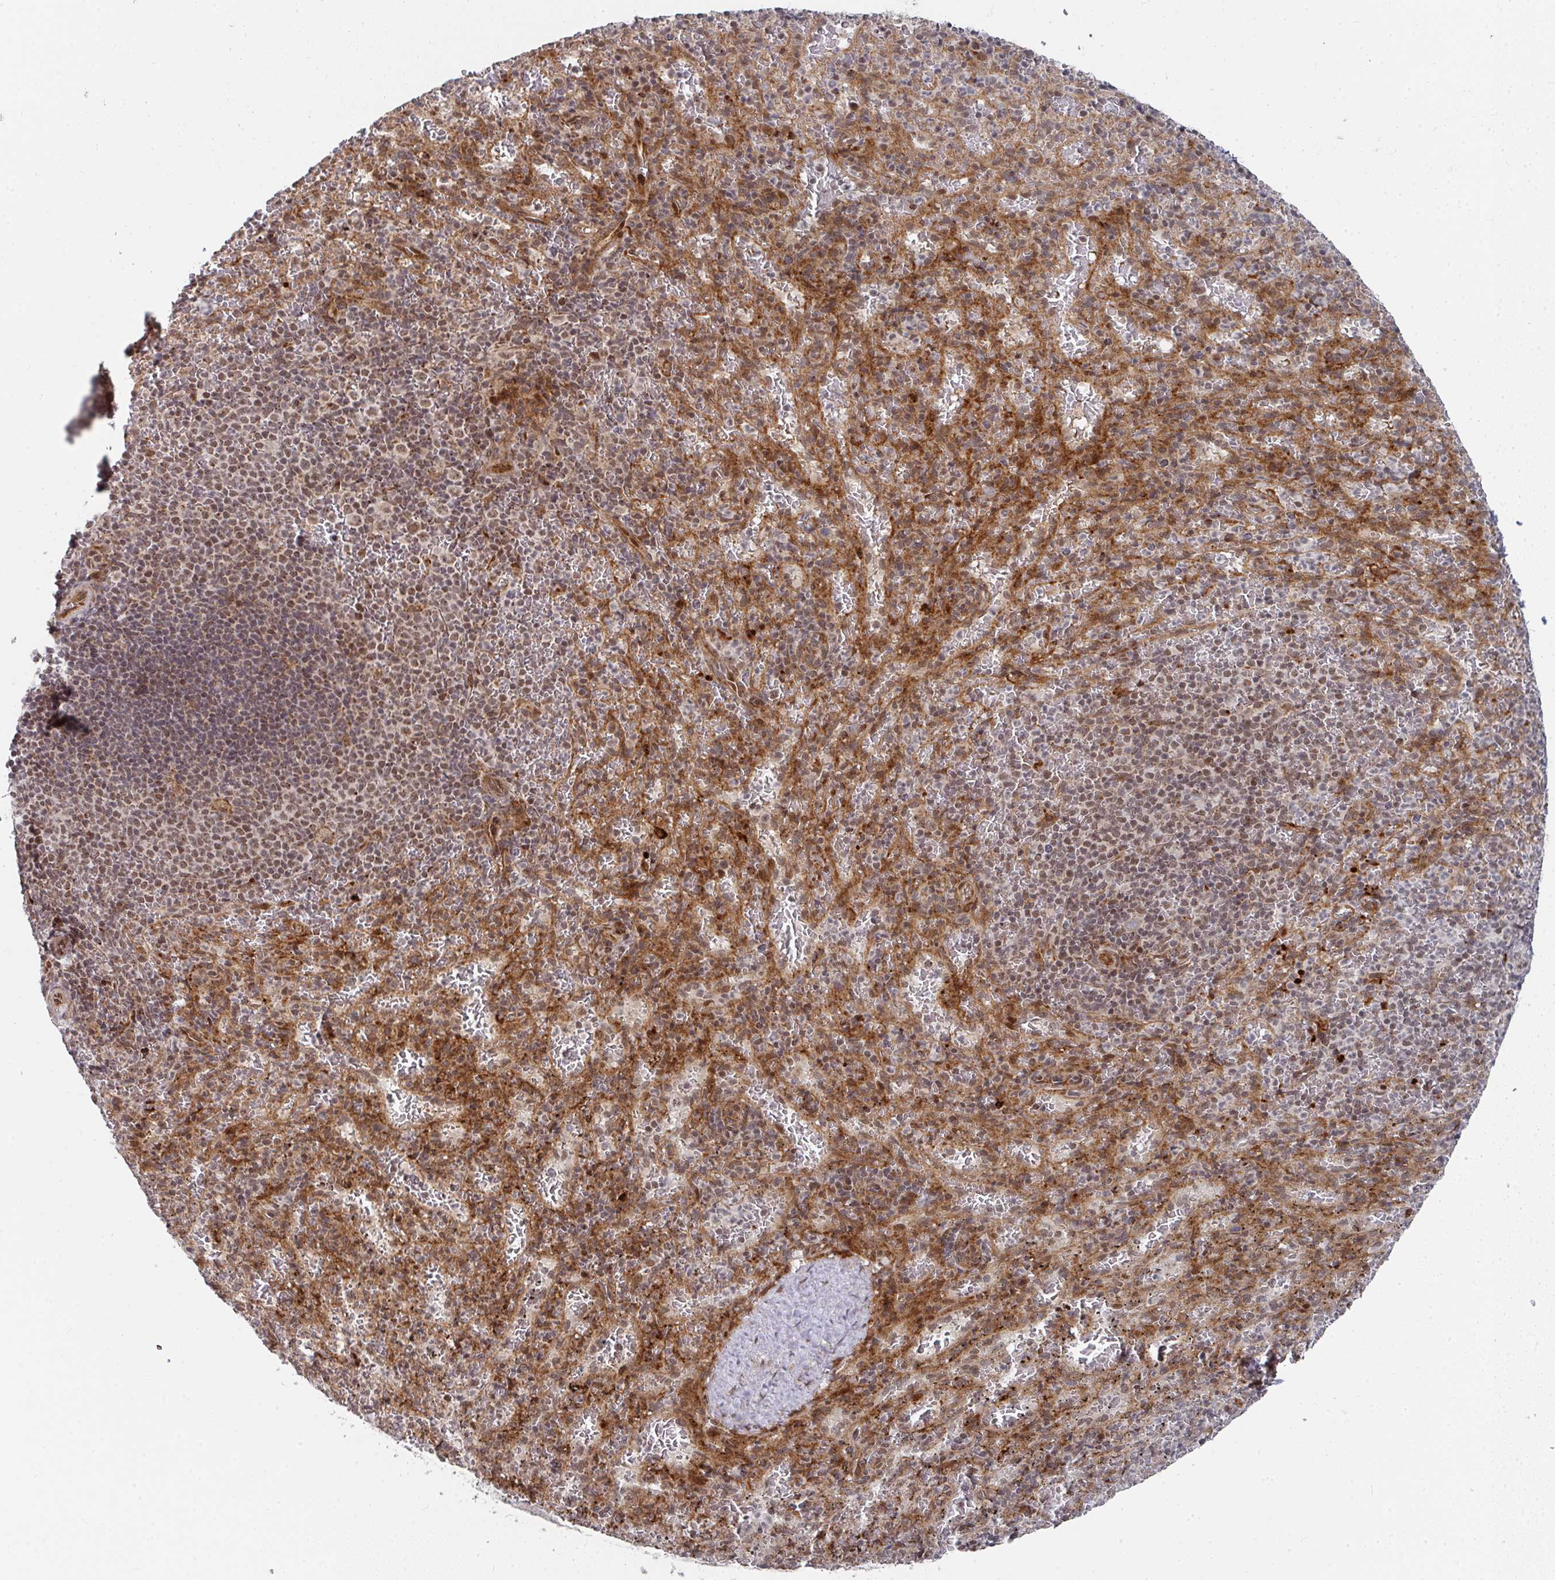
{"staining": {"intensity": "moderate", "quantity": "25%-75%", "location": "nuclear"}, "tissue": "spleen", "cell_type": "Cells in red pulp", "image_type": "normal", "snomed": [{"axis": "morphology", "description": "Normal tissue, NOS"}, {"axis": "topography", "description": "Spleen"}], "caption": "Normal spleen was stained to show a protein in brown. There is medium levels of moderate nuclear staining in about 25%-75% of cells in red pulp. Using DAB (3,3'-diaminobenzidine) (brown) and hematoxylin (blue) stains, captured at high magnification using brightfield microscopy.", "gene": "RBBP5", "patient": {"sex": "male", "age": 57}}